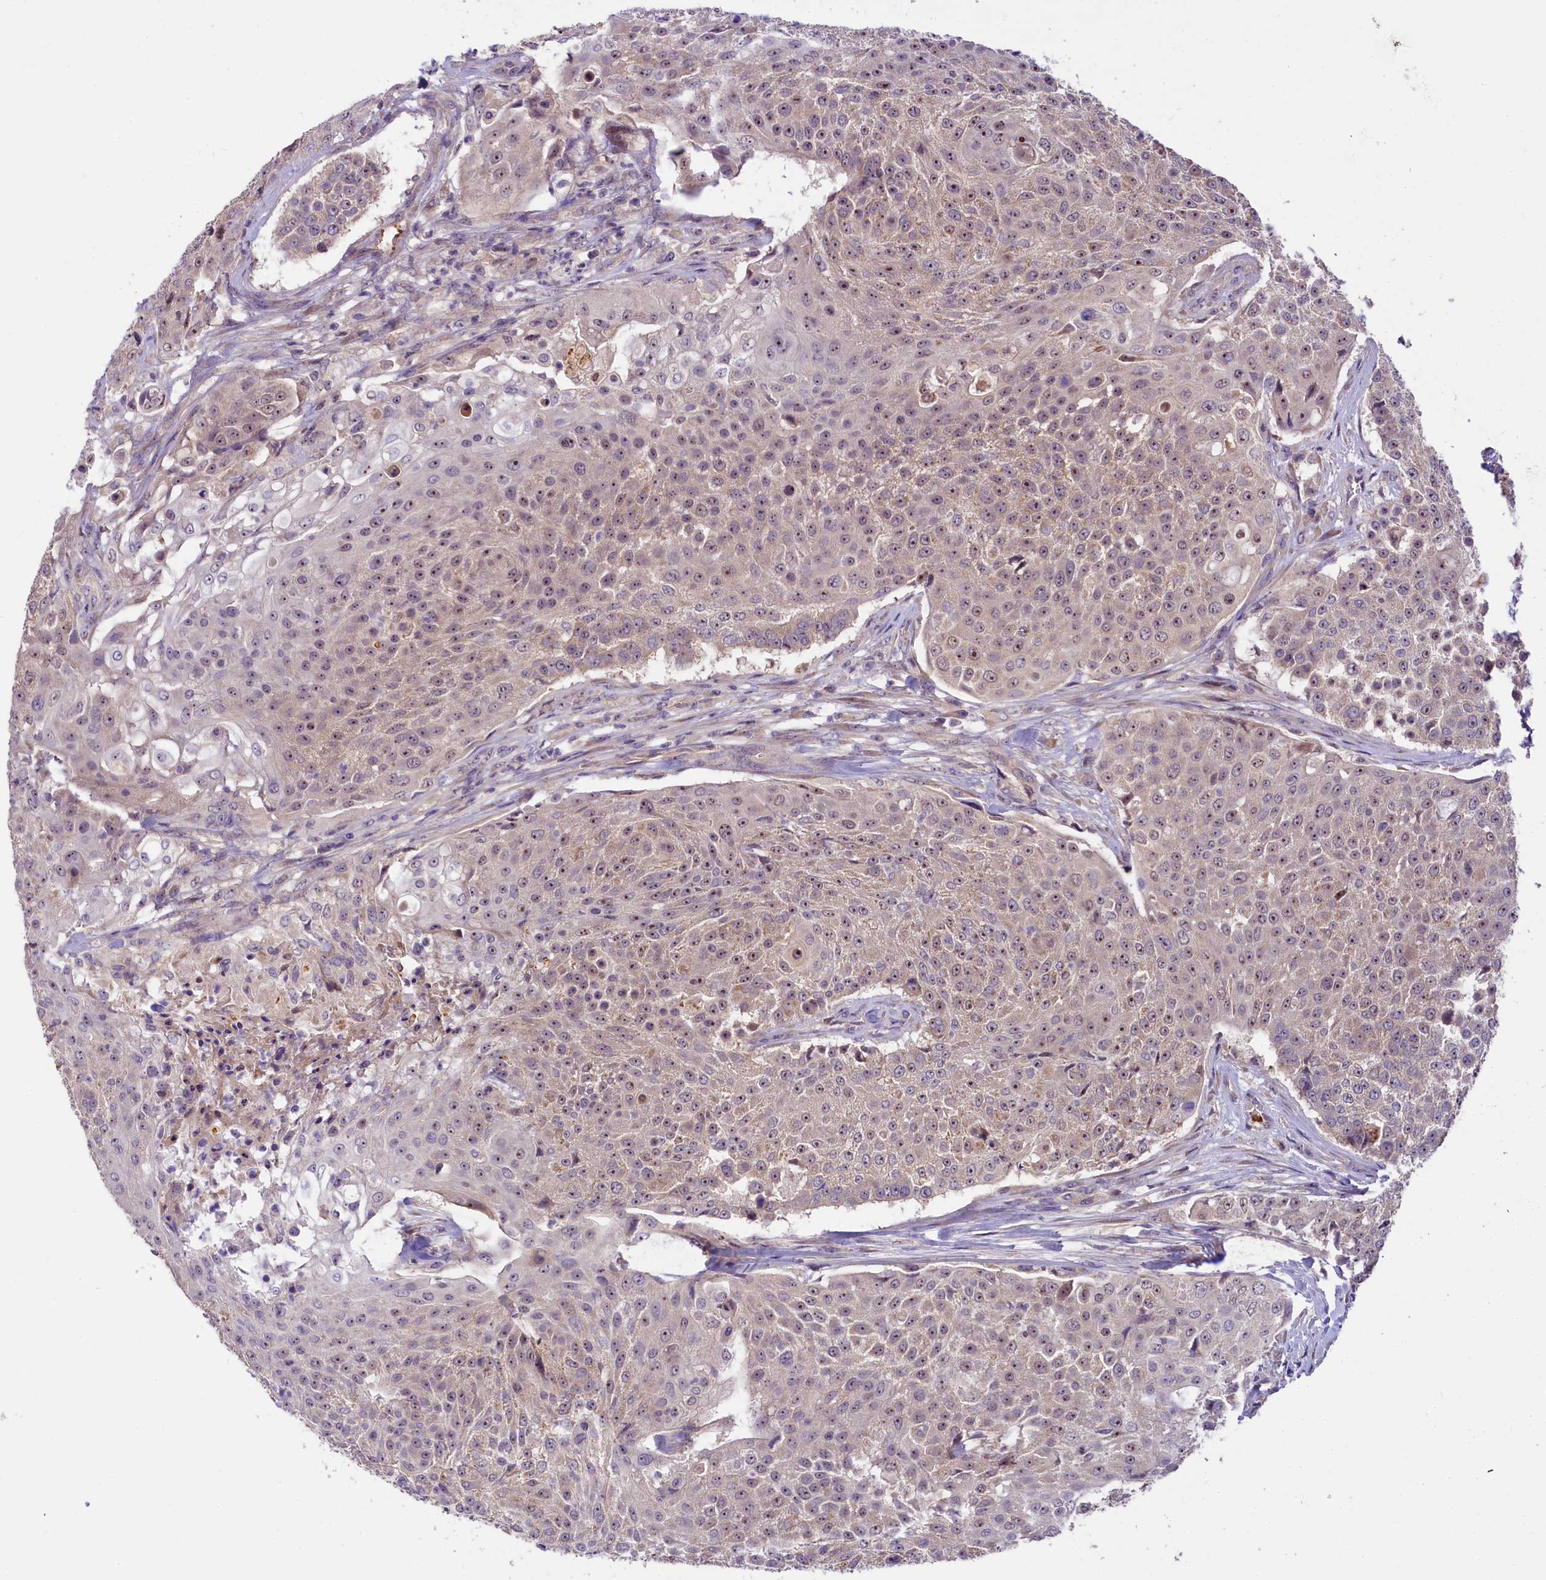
{"staining": {"intensity": "moderate", "quantity": ">75%", "location": "cytoplasmic/membranous,nuclear"}, "tissue": "urothelial cancer", "cell_type": "Tumor cells", "image_type": "cancer", "snomed": [{"axis": "morphology", "description": "Urothelial carcinoma, High grade"}, {"axis": "topography", "description": "Urinary bladder"}], "caption": "This is an image of immunohistochemistry (IHC) staining of urothelial cancer, which shows moderate expression in the cytoplasmic/membranous and nuclear of tumor cells.", "gene": "UBXN6", "patient": {"sex": "female", "age": 63}}